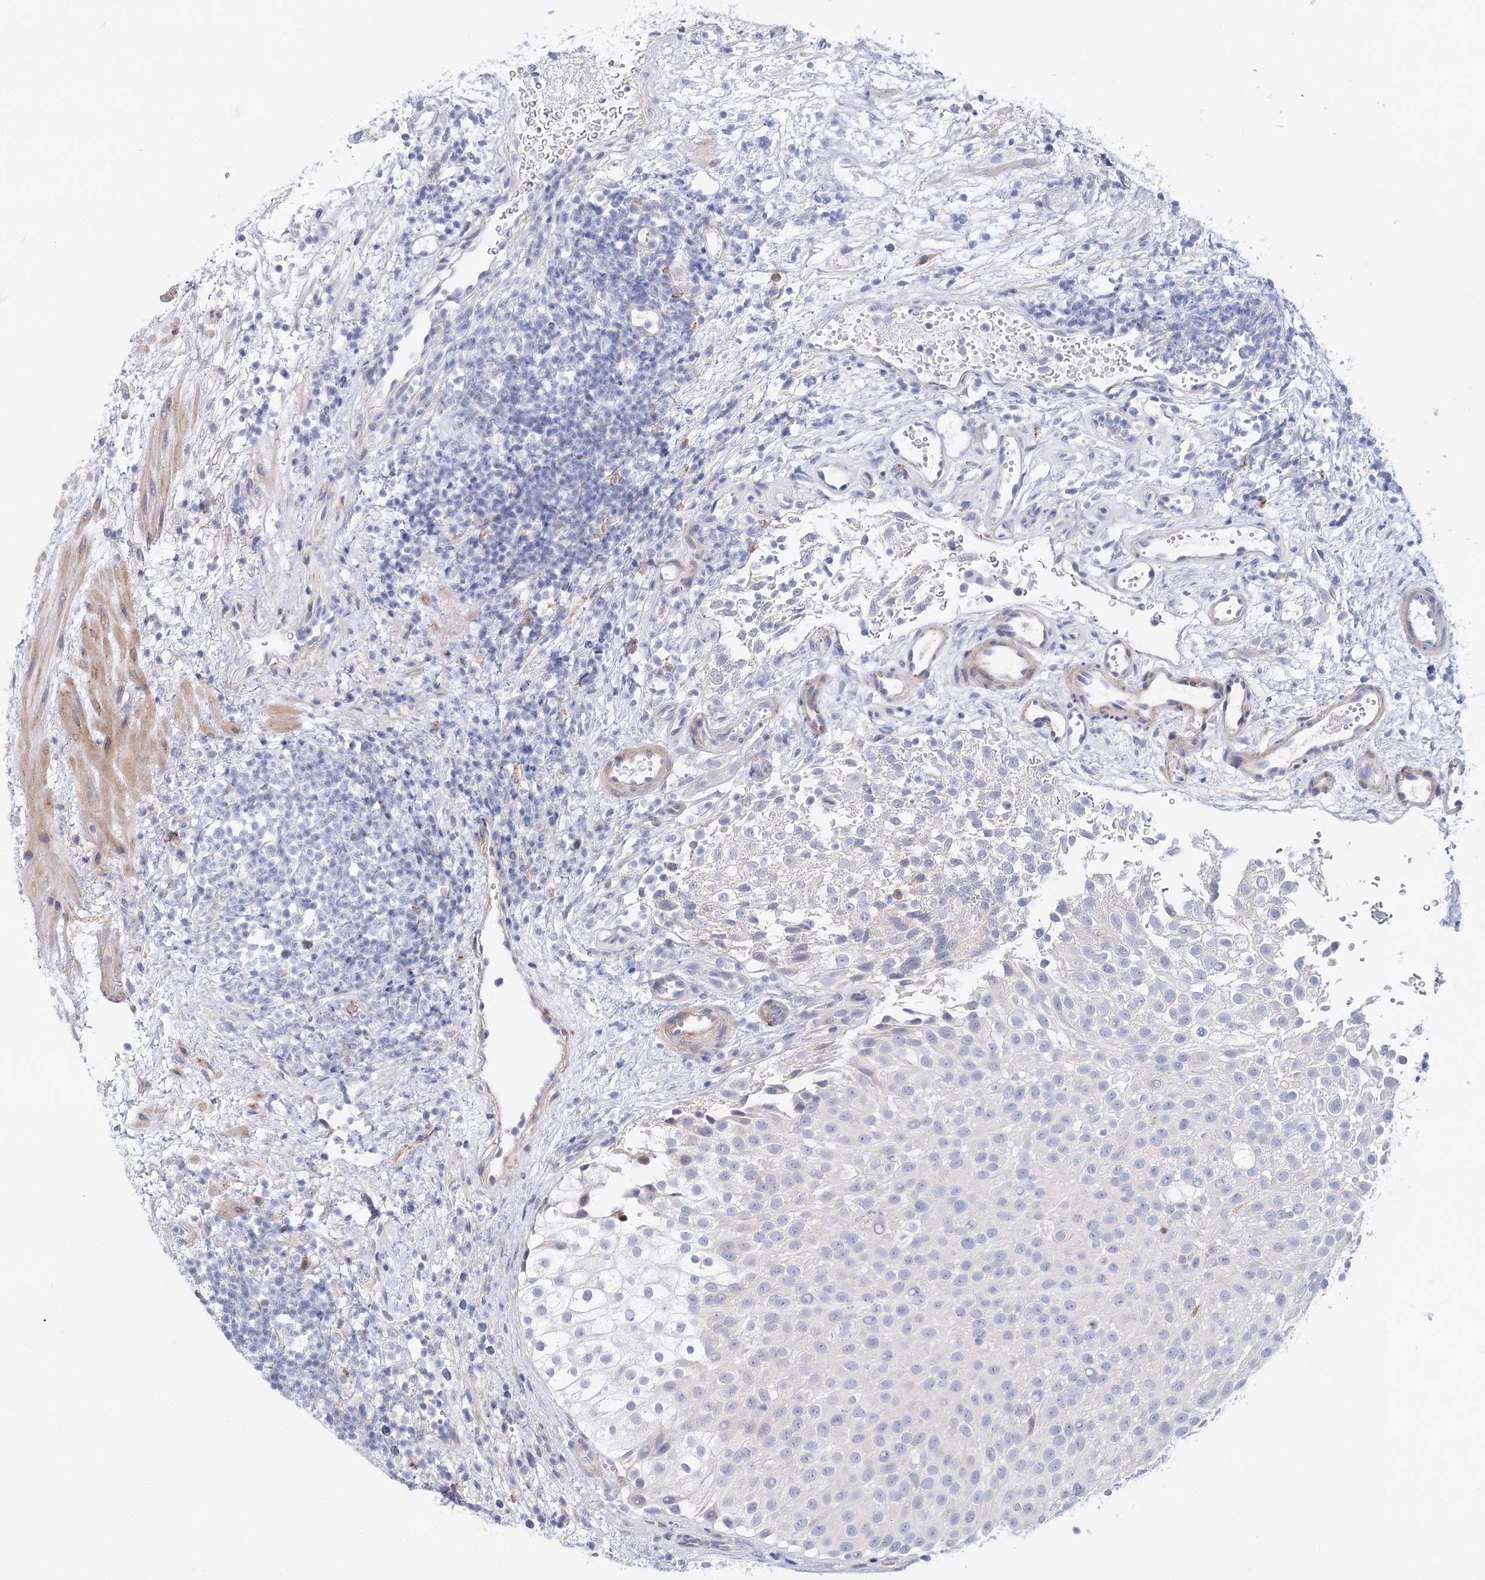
{"staining": {"intensity": "negative", "quantity": "none", "location": "none"}, "tissue": "urothelial cancer", "cell_type": "Tumor cells", "image_type": "cancer", "snomed": [{"axis": "morphology", "description": "Urothelial carcinoma, Low grade"}, {"axis": "topography", "description": "Urinary bladder"}], "caption": "Tumor cells show no significant staining in low-grade urothelial carcinoma.", "gene": "TEX12", "patient": {"sex": "male", "age": 78}}